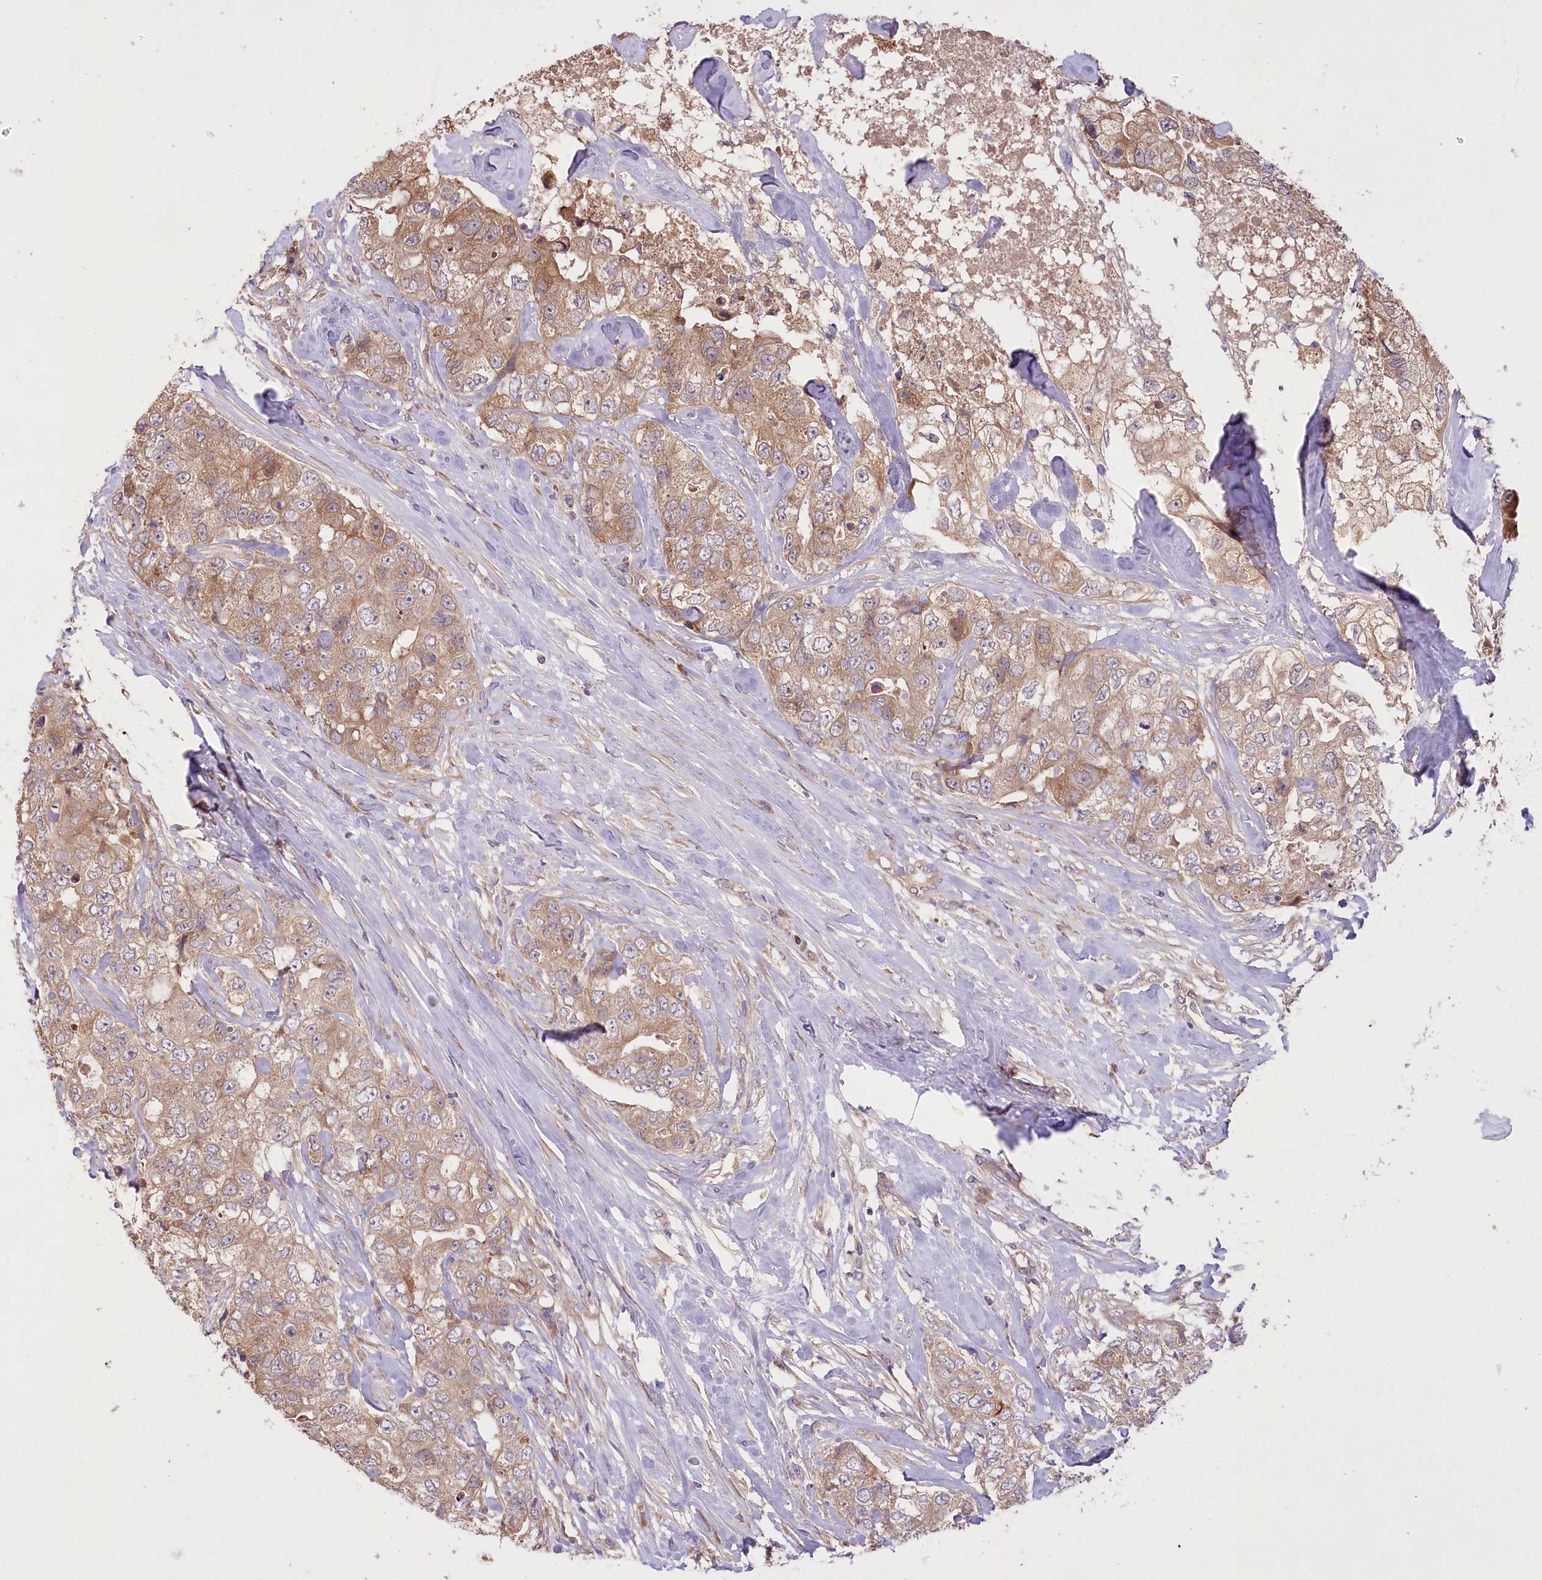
{"staining": {"intensity": "moderate", "quantity": ">75%", "location": "cytoplasmic/membranous"}, "tissue": "breast cancer", "cell_type": "Tumor cells", "image_type": "cancer", "snomed": [{"axis": "morphology", "description": "Duct carcinoma"}, {"axis": "topography", "description": "Breast"}], "caption": "Immunohistochemistry (IHC) image of breast cancer (intraductal carcinoma) stained for a protein (brown), which reveals medium levels of moderate cytoplasmic/membranous staining in about >75% of tumor cells.", "gene": "PBLD", "patient": {"sex": "female", "age": 62}}